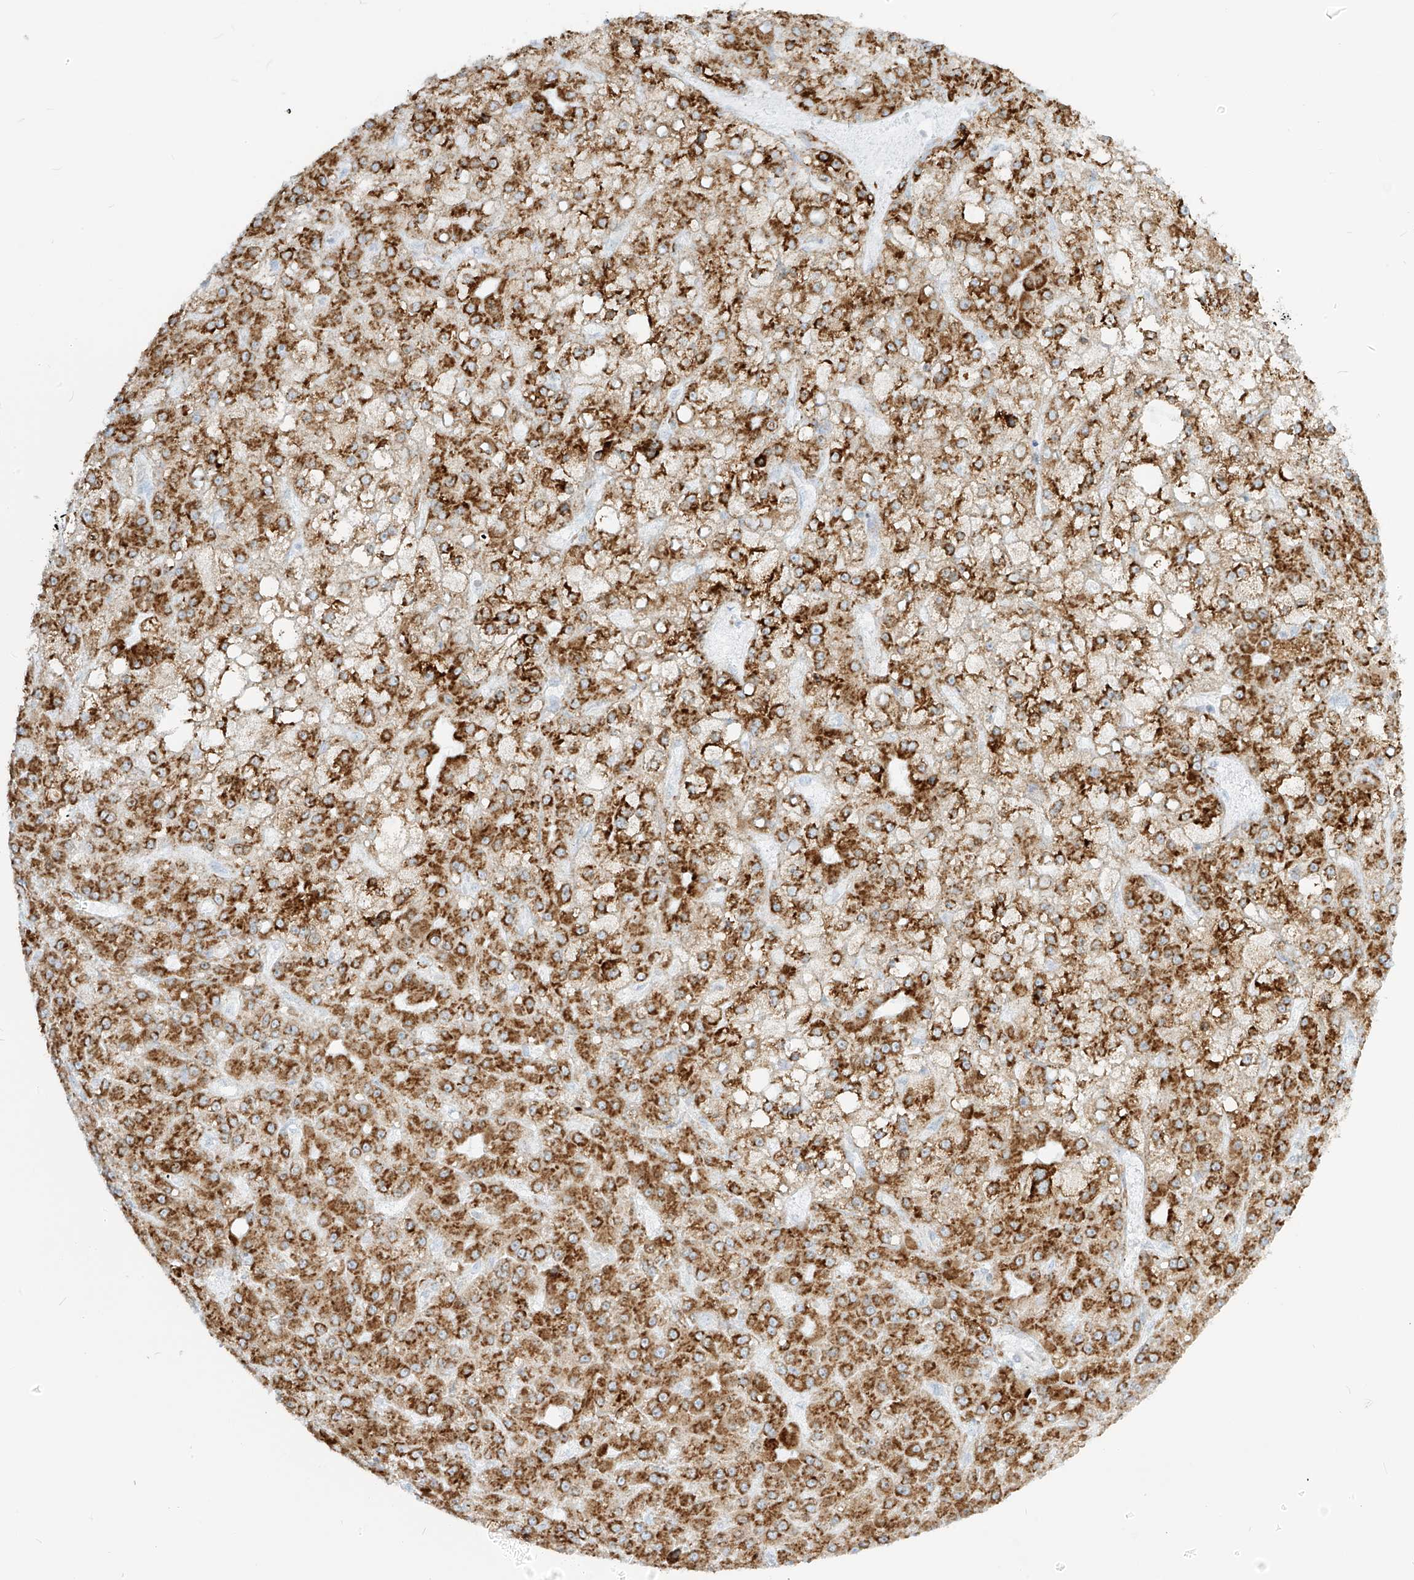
{"staining": {"intensity": "strong", "quantity": ">75%", "location": "cytoplasmic/membranous"}, "tissue": "liver cancer", "cell_type": "Tumor cells", "image_type": "cancer", "snomed": [{"axis": "morphology", "description": "Carcinoma, Hepatocellular, NOS"}, {"axis": "topography", "description": "Liver"}], "caption": "Immunohistochemistry (IHC) (DAB) staining of hepatocellular carcinoma (liver) exhibits strong cytoplasmic/membranous protein expression in approximately >75% of tumor cells.", "gene": "LRRC59", "patient": {"sex": "male", "age": 67}}